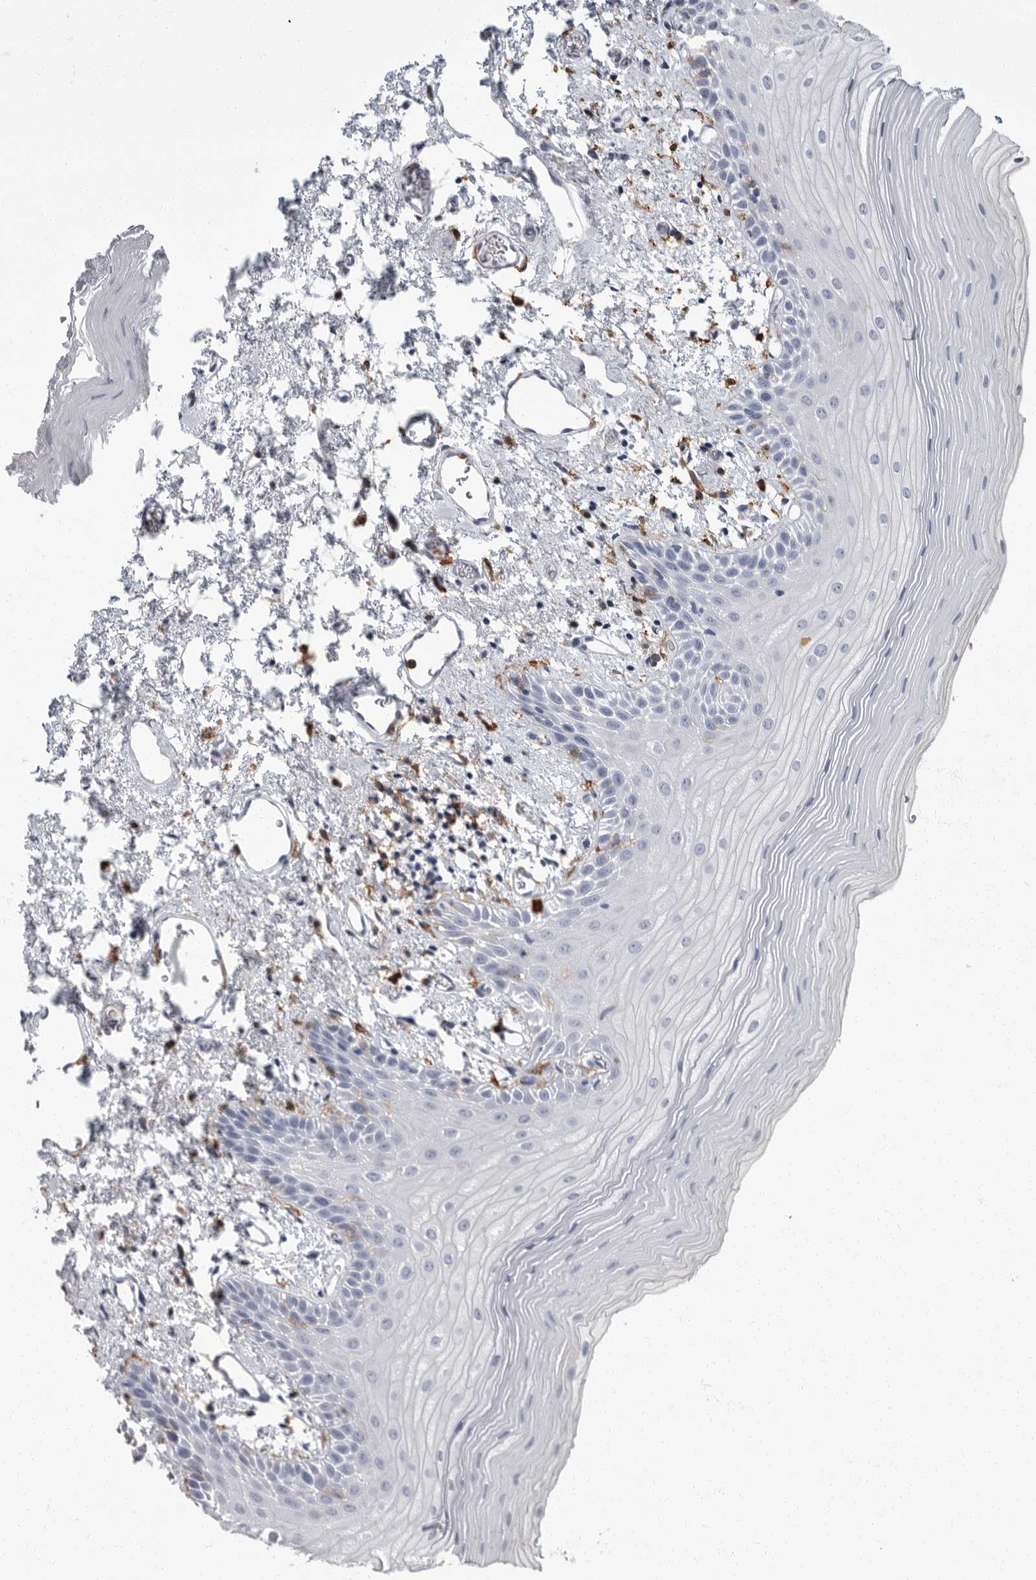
{"staining": {"intensity": "negative", "quantity": "none", "location": "none"}, "tissue": "oral mucosa", "cell_type": "Squamous epithelial cells", "image_type": "normal", "snomed": [{"axis": "morphology", "description": "Normal tissue, NOS"}, {"axis": "topography", "description": "Oral tissue"}], "caption": "IHC of normal oral mucosa reveals no positivity in squamous epithelial cells. (DAB (3,3'-diaminobenzidine) immunohistochemistry (IHC) with hematoxylin counter stain).", "gene": "FCER1G", "patient": {"sex": "male", "age": 52}}